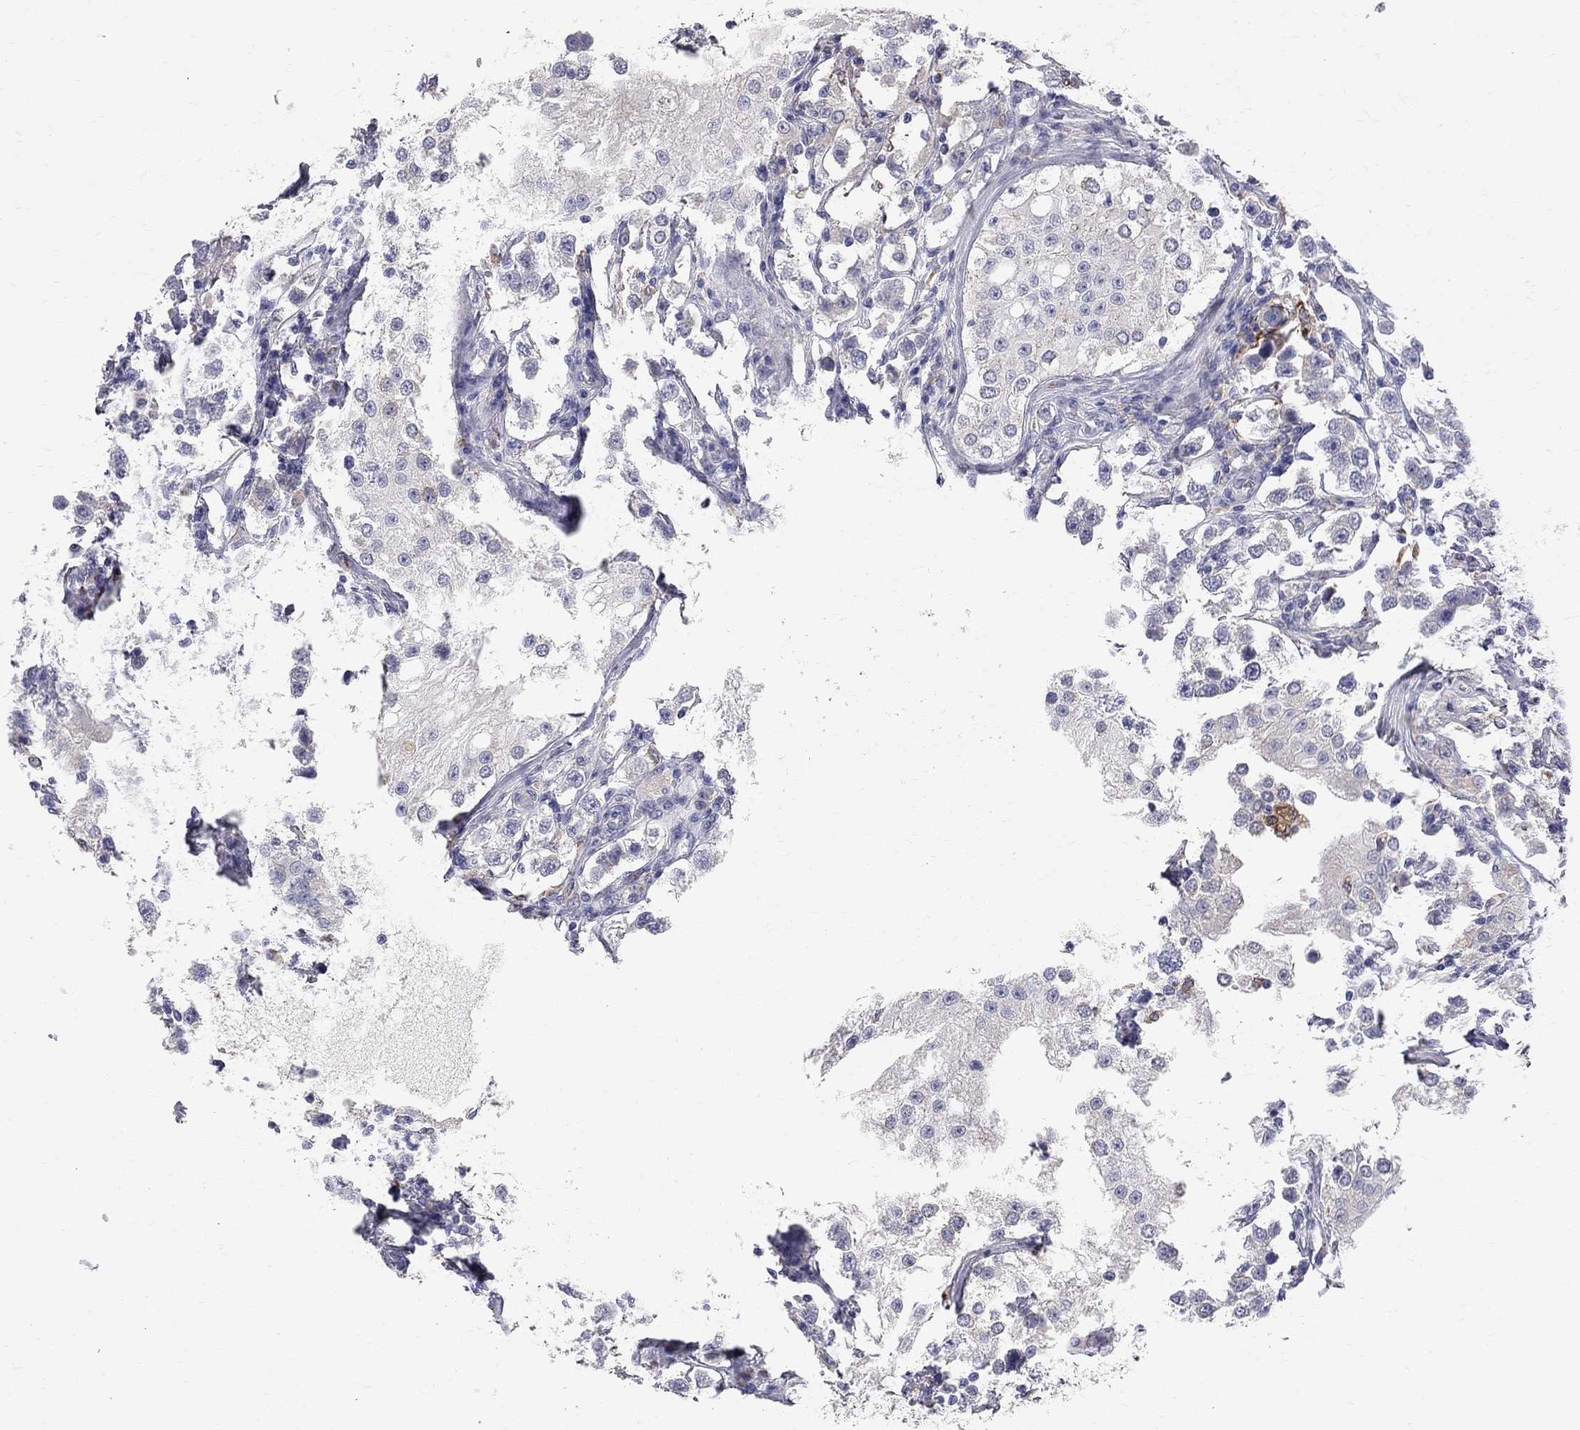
{"staining": {"intensity": "negative", "quantity": "none", "location": "none"}, "tissue": "testis cancer", "cell_type": "Tumor cells", "image_type": "cancer", "snomed": [{"axis": "morphology", "description": "Seminoma, NOS"}, {"axis": "topography", "description": "Testis"}], "caption": "A high-resolution micrograph shows immunohistochemistry (IHC) staining of testis cancer (seminoma), which displays no significant positivity in tumor cells.", "gene": "ACSL1", "patient": {"sex": "male", "age": 37}}